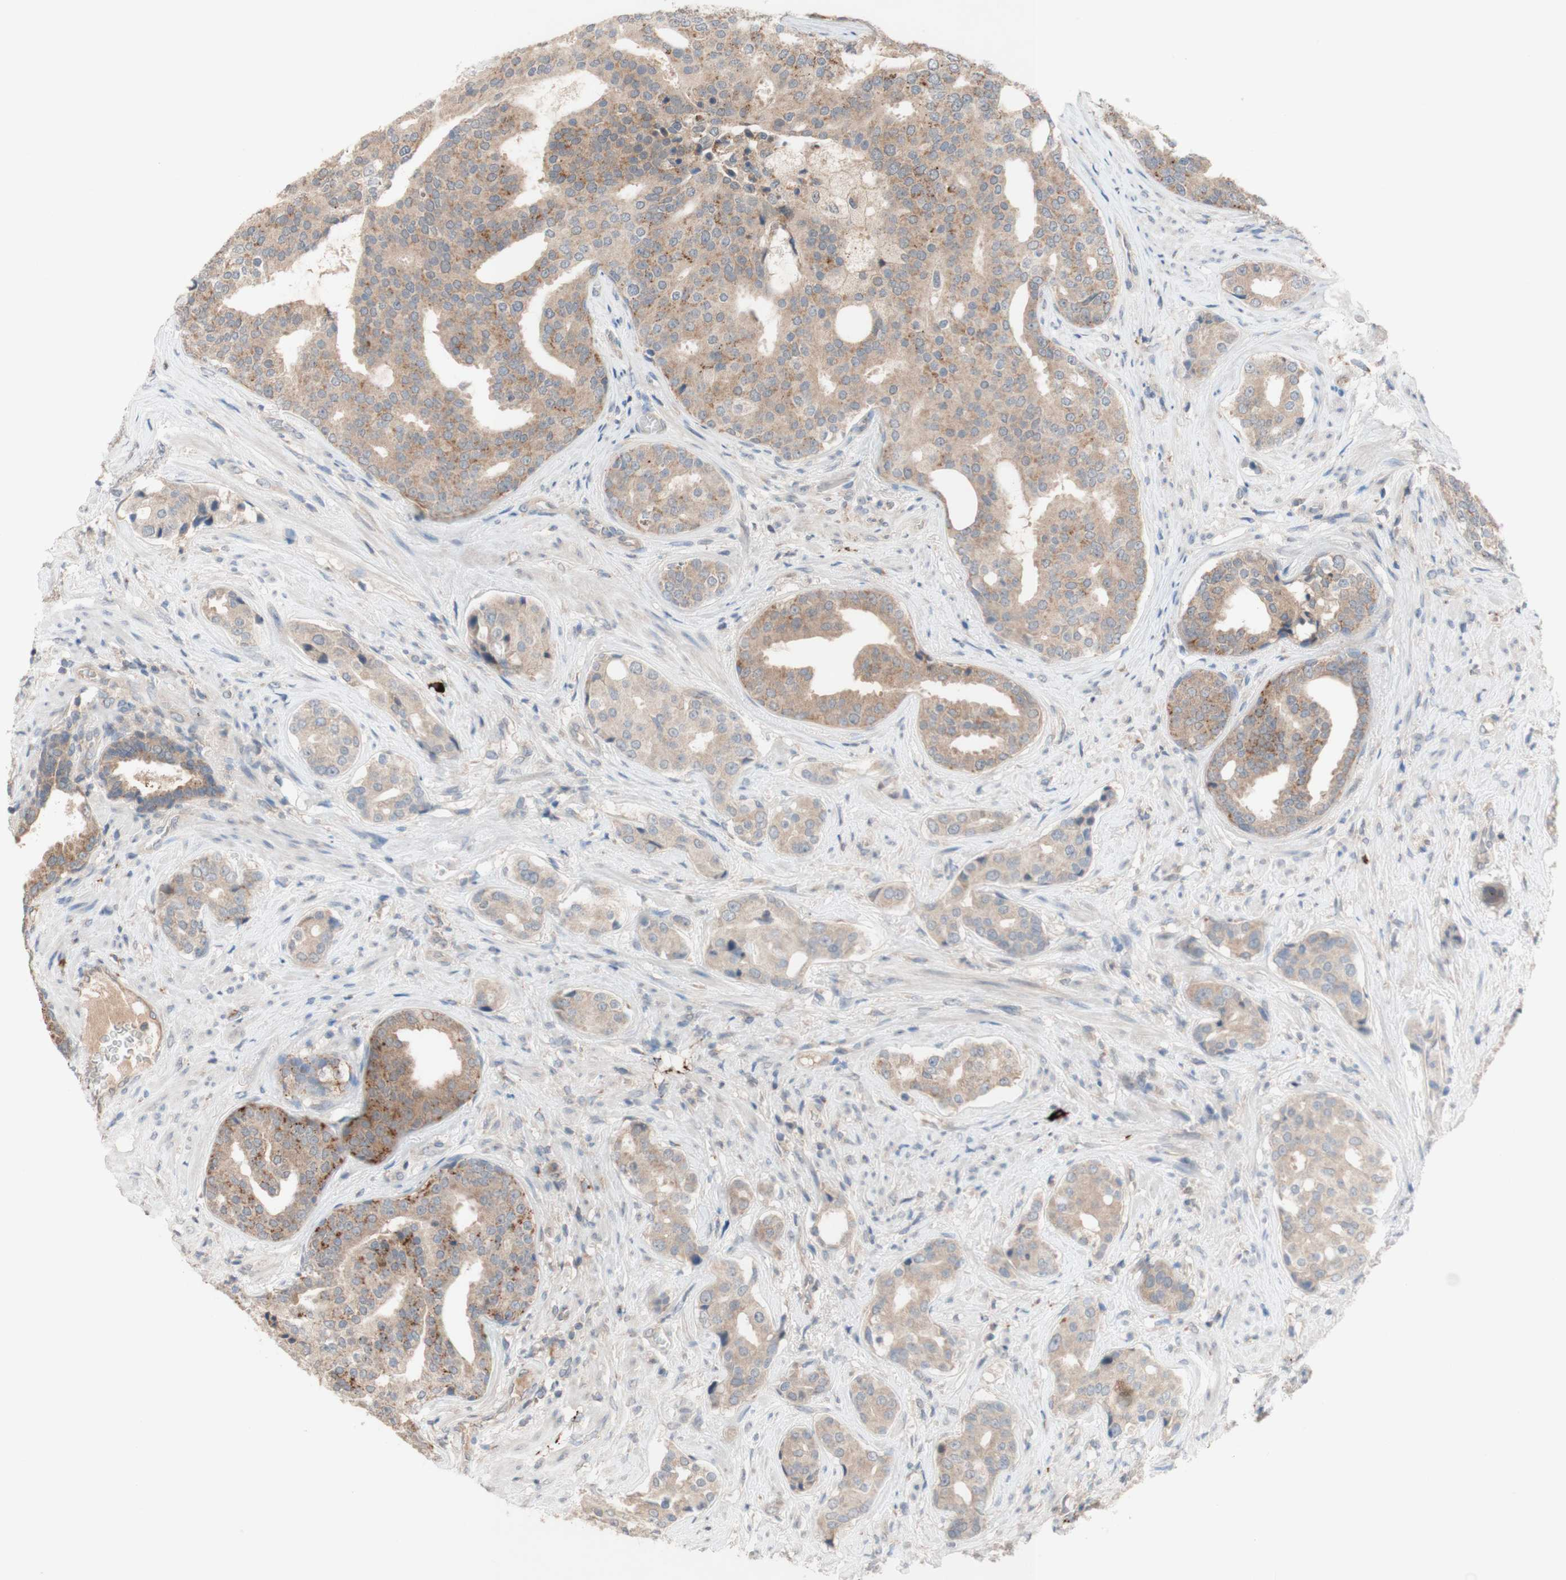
{"staining": {"intensity": "moderate", "quantity": ">75%", "location": "cytoplasmic/membranous"}, "tissue": "prostate cancer", "cell_type": "Tumor cells", "image_type": "cancer", "snomed": [{"axis": "morphology", "description": "Adenocarcinoma, High grade"}, {"axis": "topography", "description": "Prostate"}], "caption": "This image reveals immunohistochemistry (IHC) staining of human high-grade adenocarcinoma (prostate), with medium moderate cytoplasmic/membranous positivity in about >75% of tumor cells.", "gene": "PEX2", "patient": {"sex": "male", "age": 71}}